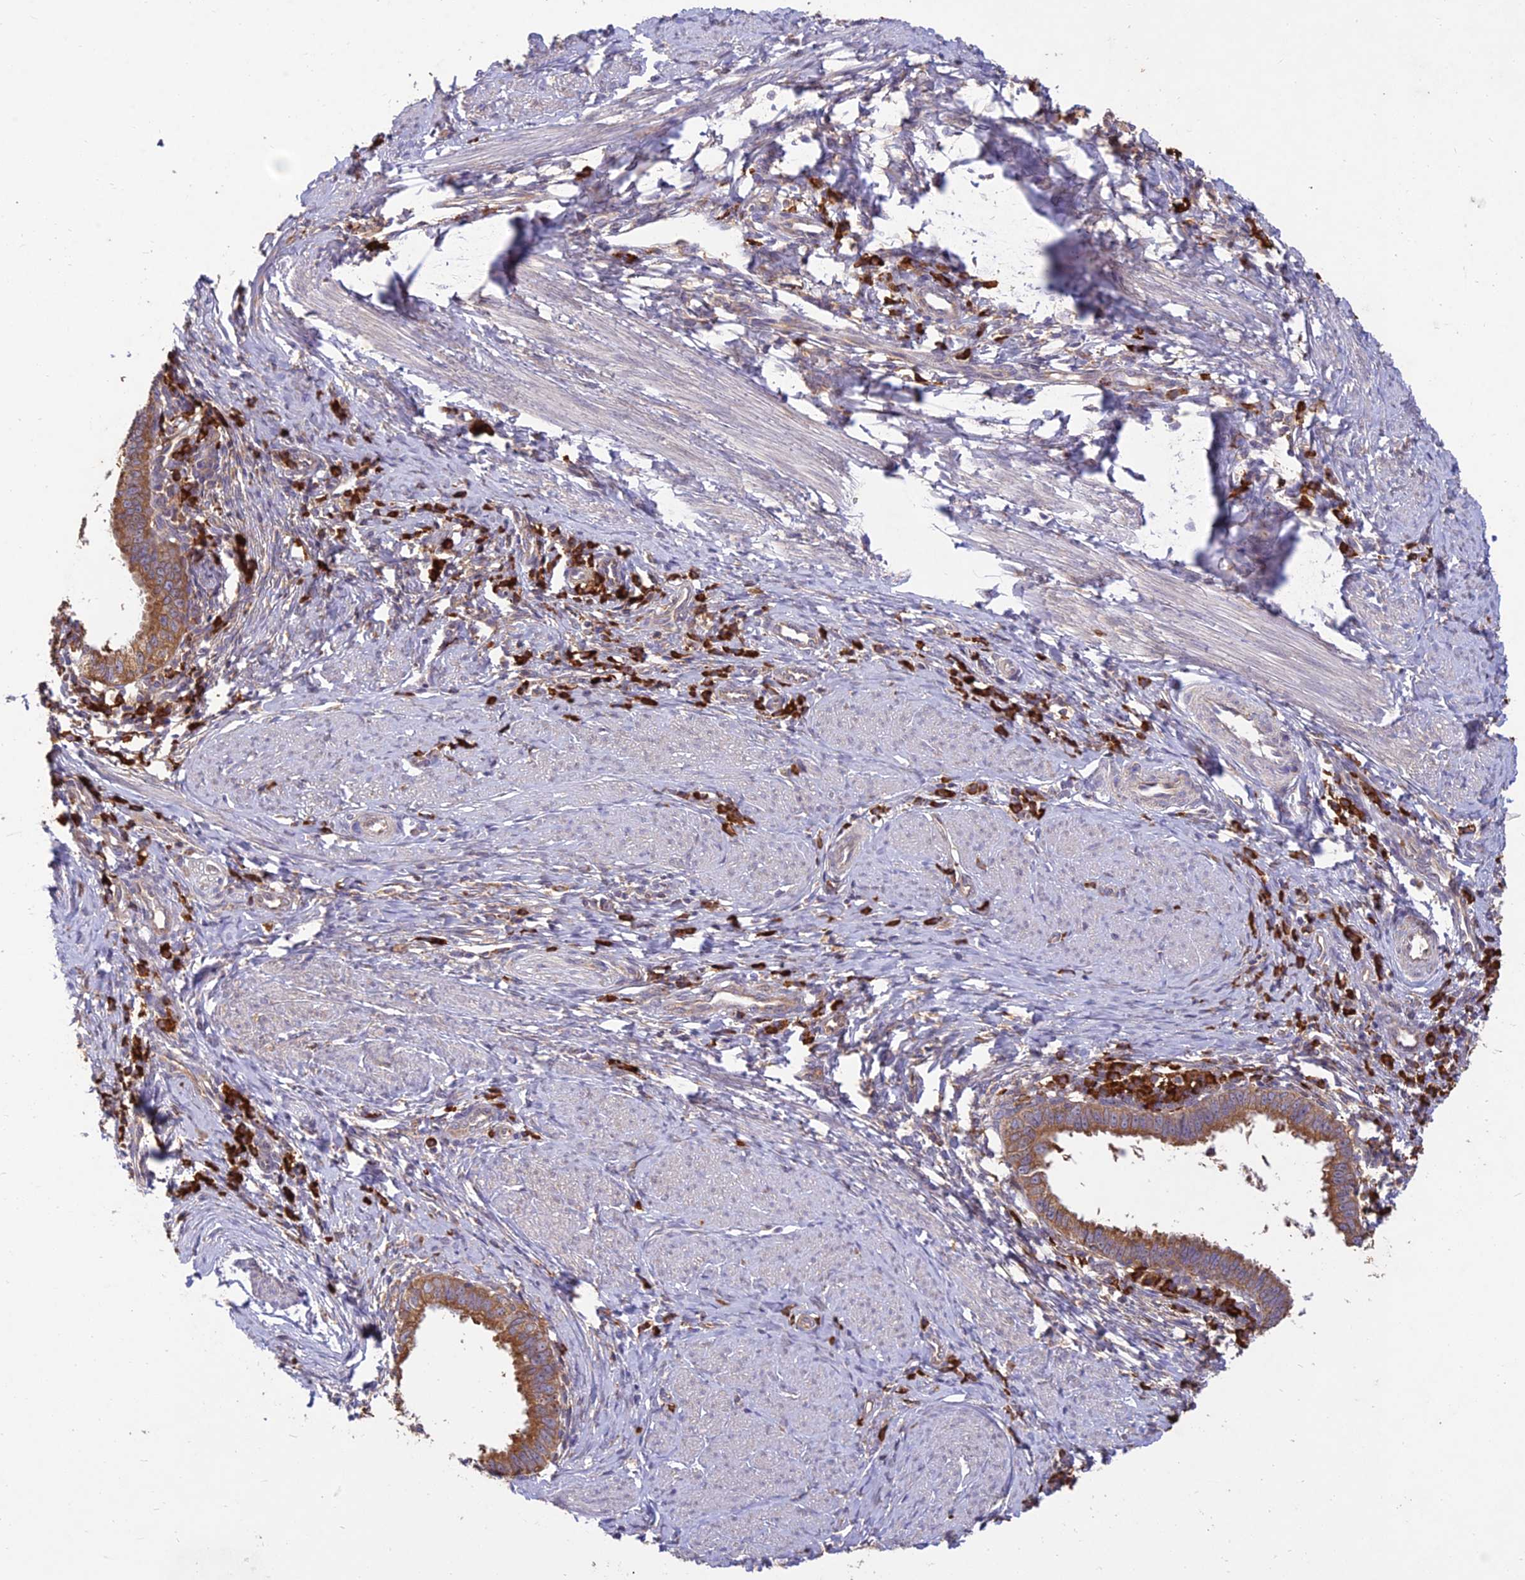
{"staining": {"intensity": "moderate", "quantity": ">75%", "location": "cytoplasmic/membranous"}, "tissue": "cervical cancer", "cell_type": "Tumor cells", "image_type": "cancer", "snomed": [{"axis": "morphology", "description": "Adenocarcinoma, NOS"}, {"axis": "topography", "description": "Cervix"}], "caption": "Tumor cells display medium levels of moderate cytoplasmic/membranous positivity in about >75% of cells in human adenocarcinoma (cervical). The protein is shown in brown color, while the nuclei are stained blue.", "gene": "NXNL2", "patient": {"sex": "female", "age": 36}}